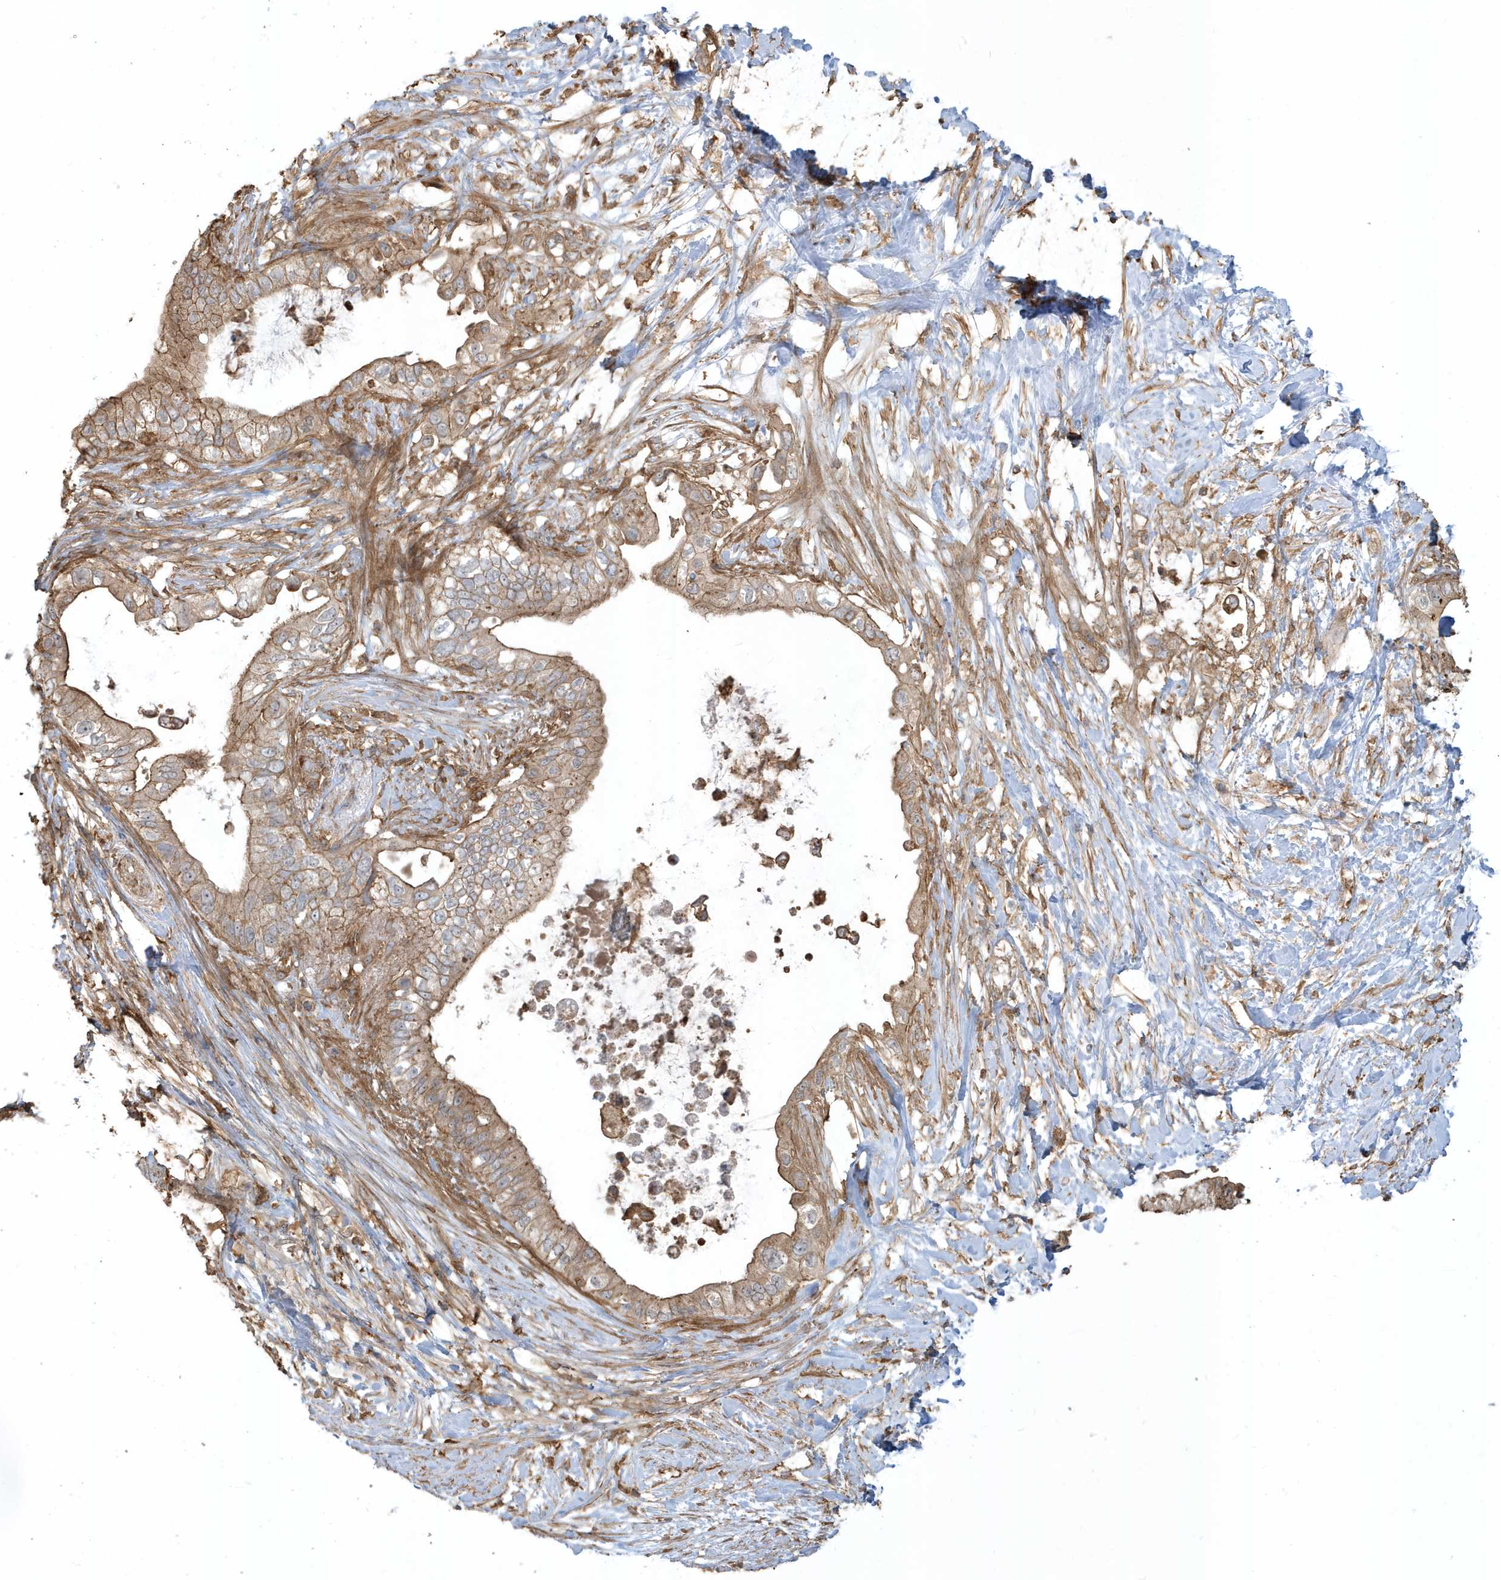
{"staining": {"intensity": "moderate", "quantity": ">75%", "location": "cytoplasmic/membranous"}, "tissue": "pancreatic cancer", "cell_type": "Tumor cells", "image_type": "cancer", "snomed": [{"axis": "morphology", "description": "Adenocarcinoma, NOS"}, {"axis": "topography", "description": "Pancreas"}], "caption": "Tumor cells show medium levels of moderate cytoplasmic/membranous staining in about >75% of cells in pancreatic cancer. The staining was performed using DAB (3,3'-diaminobenzidine), with brown indicating positive protein expression. Nuclei are stained blue with hematoxylin.", "gene": "ZBTB8A", "patient": {"sex": "female", "age": 56}}